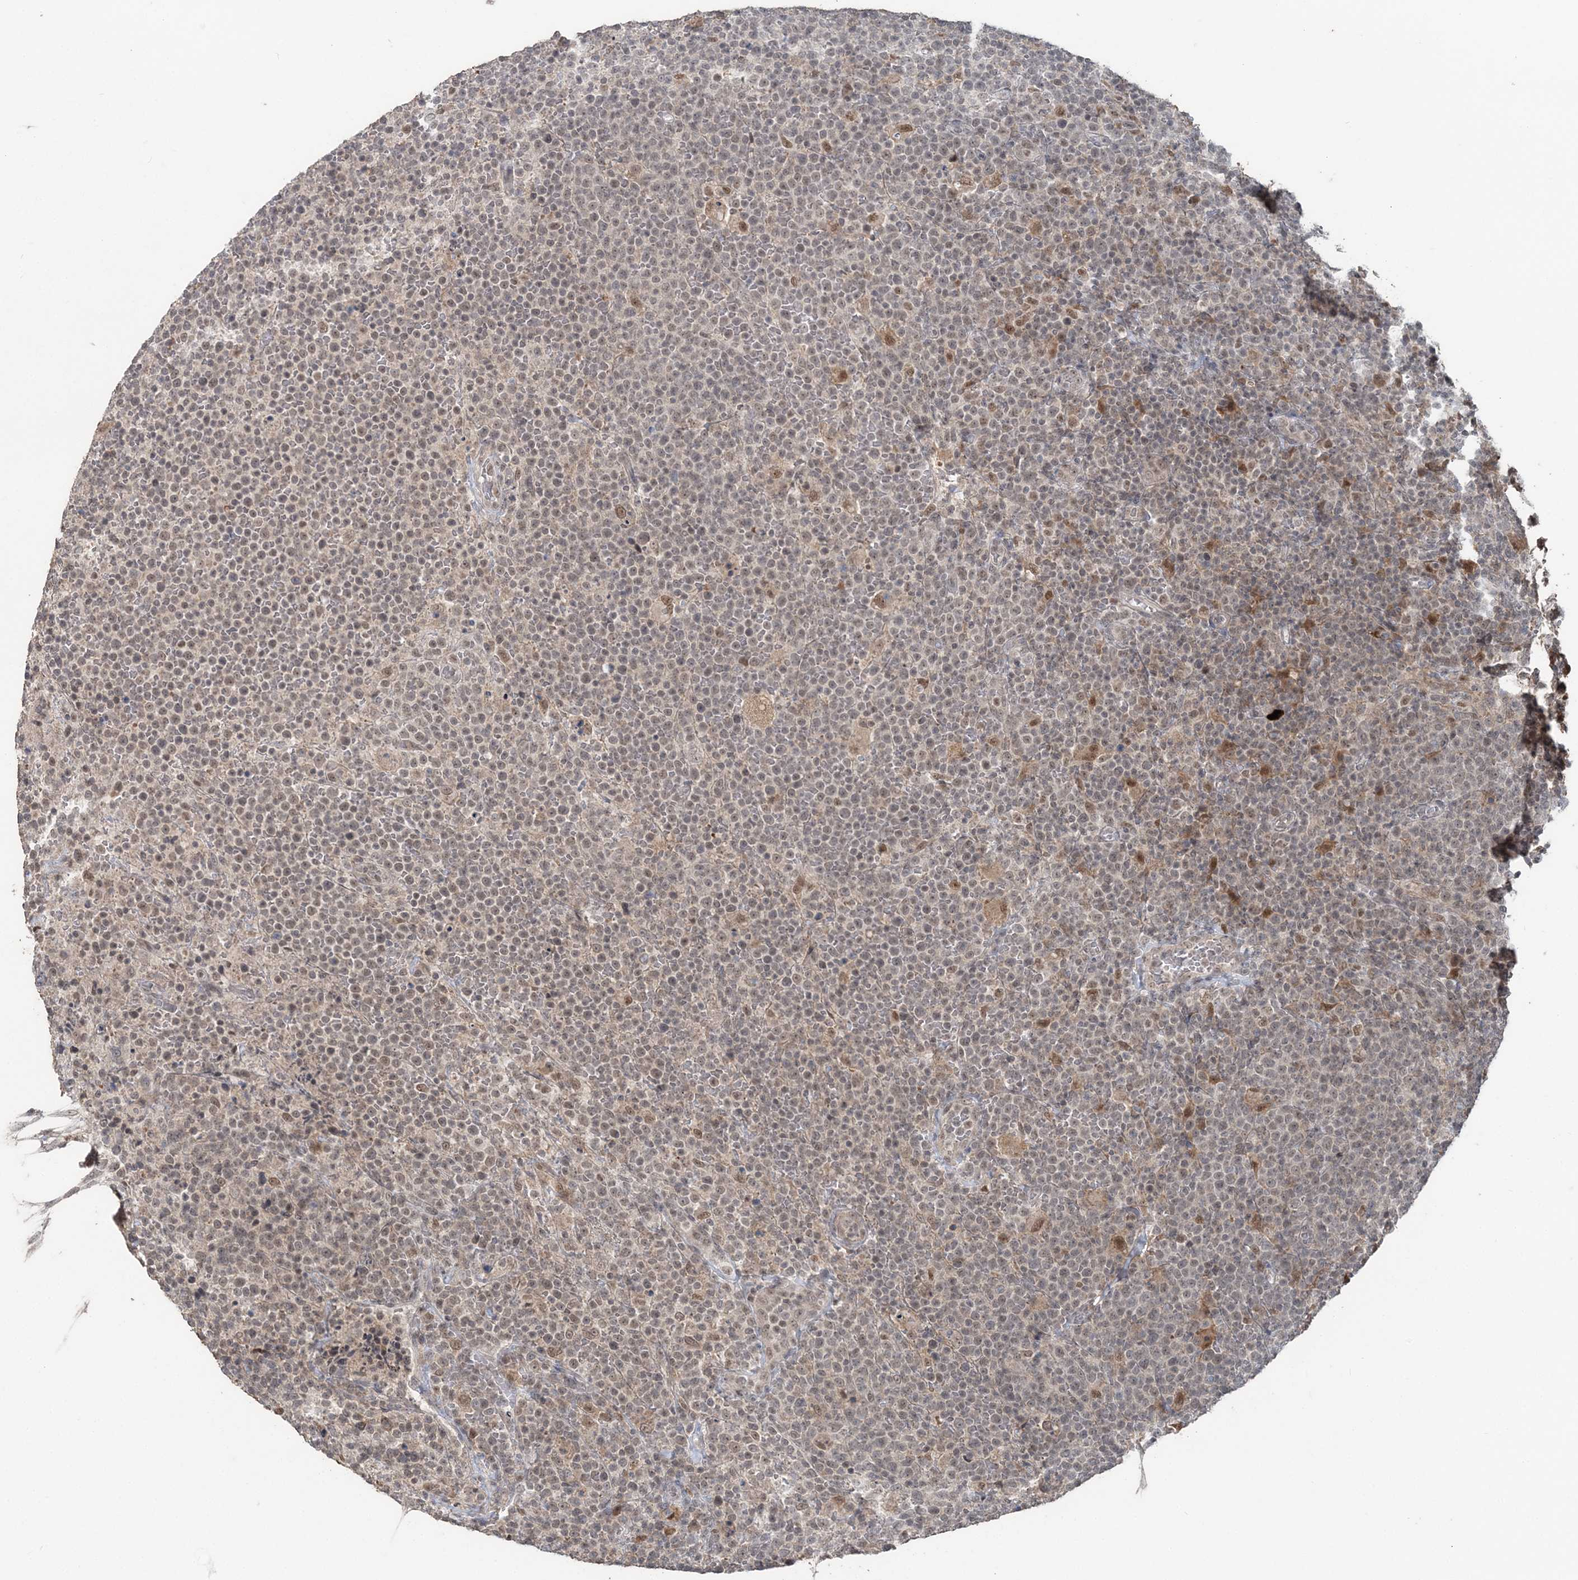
{"staining": {"intensity": "weak", "quantity": "25%-75%", "location": "nuclear"}, "tissue": "lymphoma", "cell_type": "Tumor cells", "image_type": "cancer", "snomed": [{"axis": "morphology", "description": "Malignant lymphoma, non-Hodgkin's type, High grade"}, {"axis": "topography", "description": "Lymph node"}], "caption": "Immunohistochemical staining of lymphoma exhibits low levels of weak nuclear expression in approximately 25%-75% of tumor cells. (Stains: DAB (3,3'-diaminobenzidine) in brown, nuclei in blue, Microscopy: brightfield microscopy at high magnification).", "gene": "SLU7", "patient": {"sex": "male", "age": 61}}